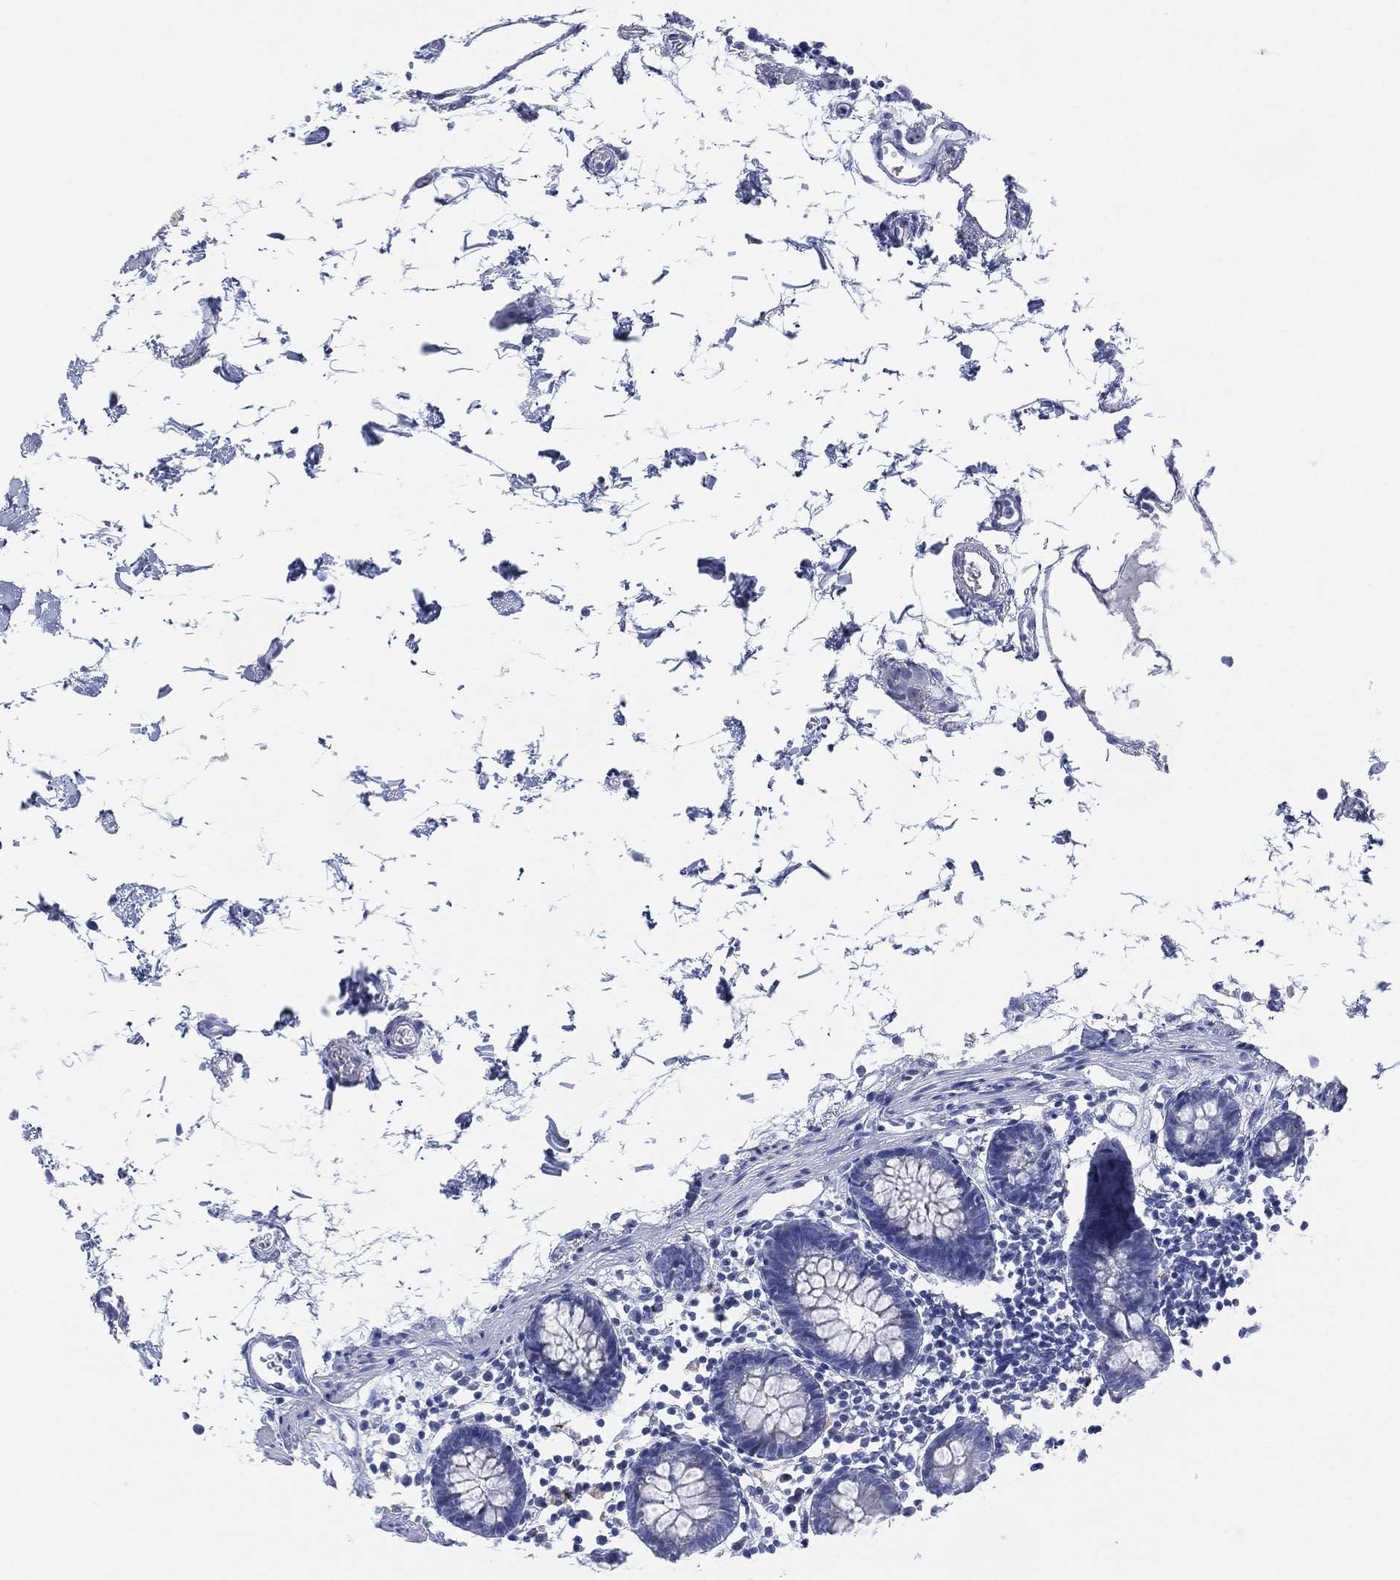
{"staining": {"intensity": "negative", "quantity": "none", "location": "none"}, "tissue": "colon", "cell_type": "Endothelial cells", "image_type": "normal", "snomed": [{"axis": "morphology", "description": "Normal tissue, NOS"}, {"axis": "topography", "description": "Colon"}], "caption": "High magnification brightfield microscopy of normal colon stained with DAB (3,3'-diaminobenzidine) (brown) and counterstained with hematoxylin (blue): endothelial cells show no significant expression. (DAB IHC with hematoxylin counter stain).", "gene": "ADAD2", "patient": {"sex": "female", "age": 84}}